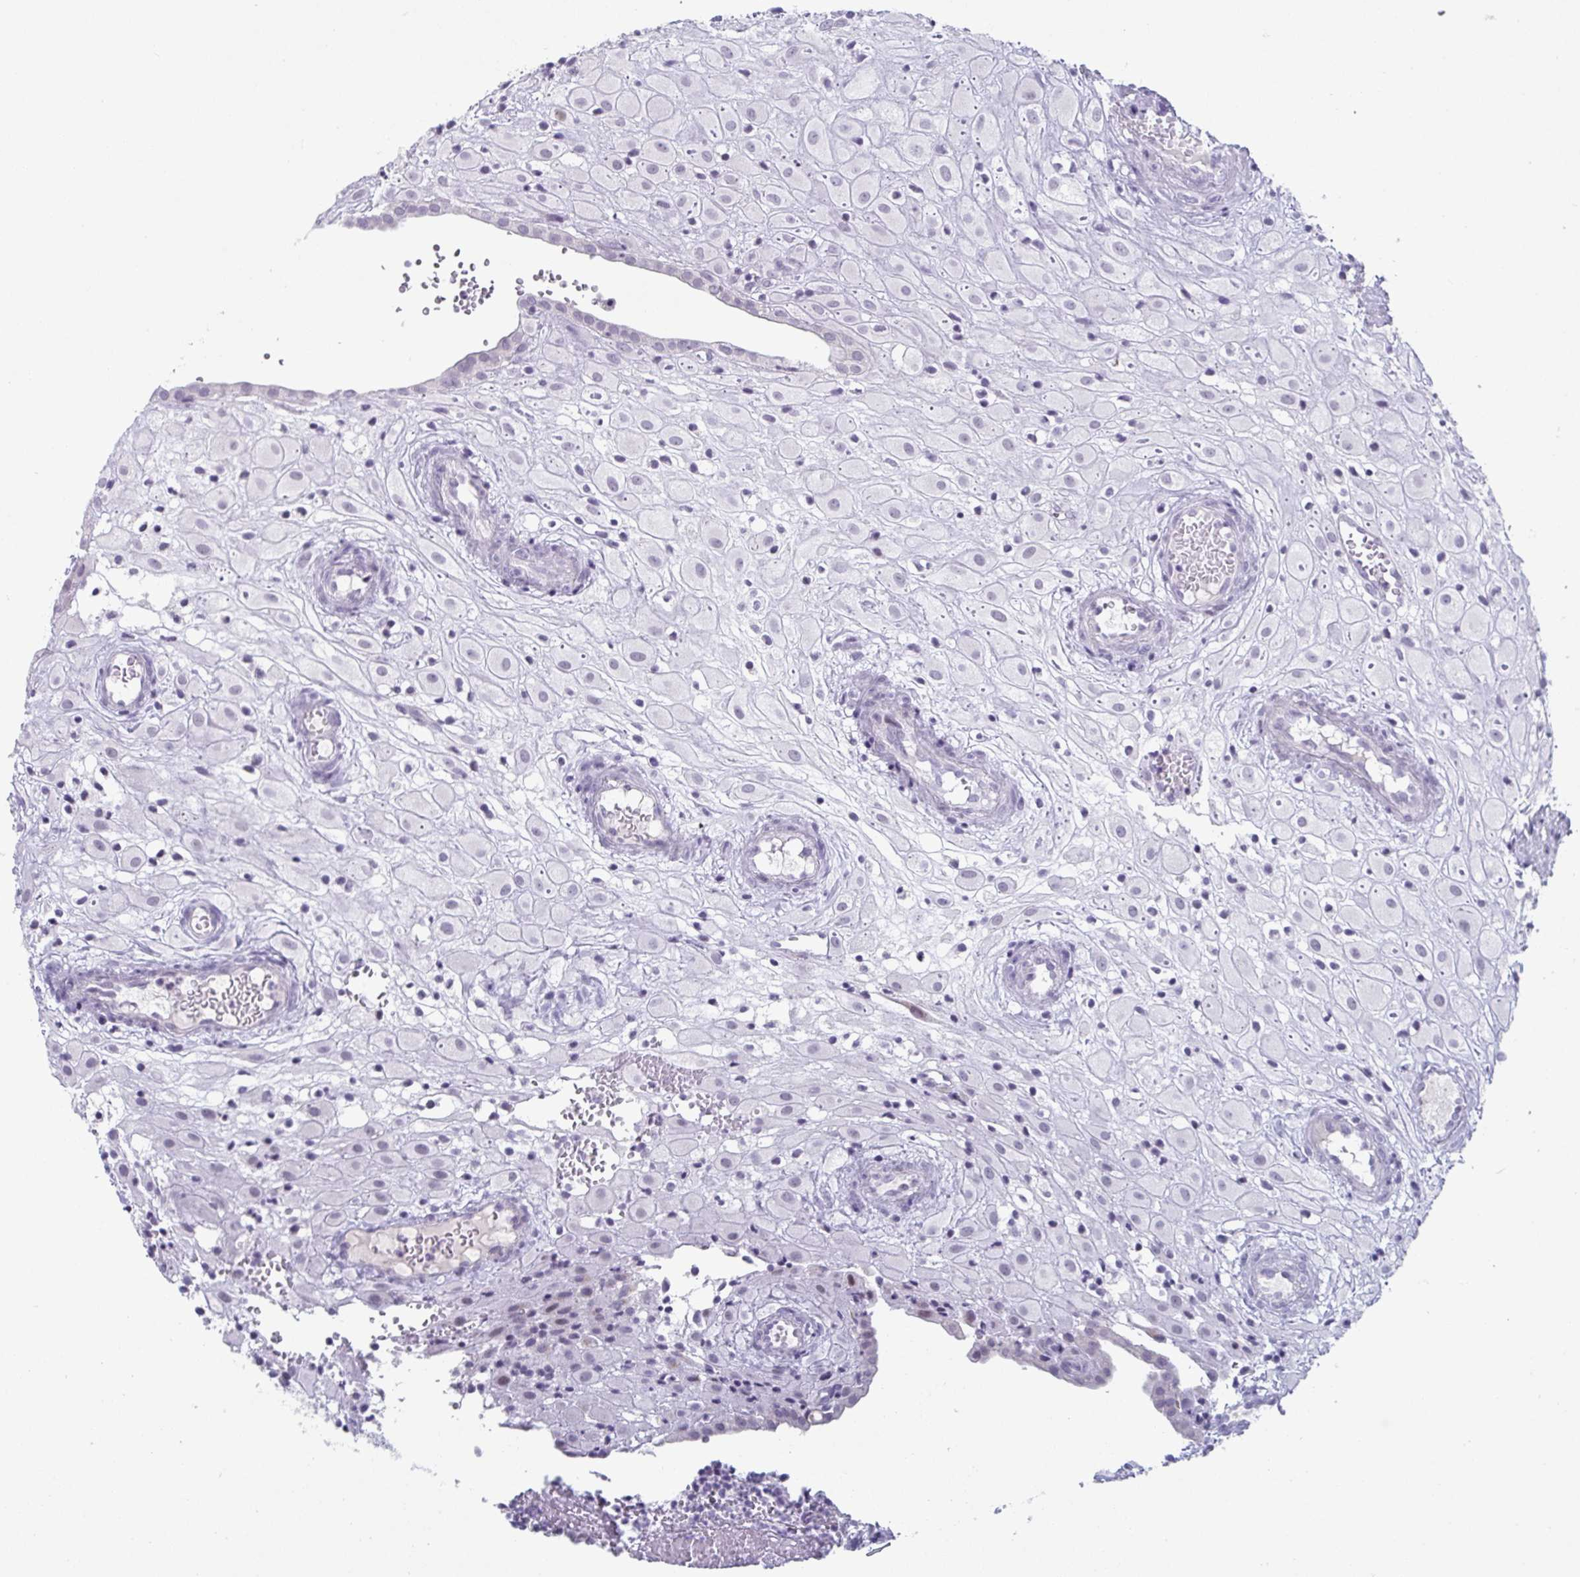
{"staining": {"intensity": "negative", "quantity": "none", "location": "none"}, "tissue": "placenta", "cell_type": "Decidual cells", "image_type": "normal", "snomed": [{"axis": "morphology", "description": "Normal tissue, NOS"}, {"axis": "topography", "description": "Placenta"}], "caption": "The histopathology image reveals no staining of decidual cells in benign placenta. (DAB (3,3'-diaminobenzidine) immunohistochemistry, high magnification).", "gene": "VSIG10L", "patient": {"sex": "female", "age": 24}}